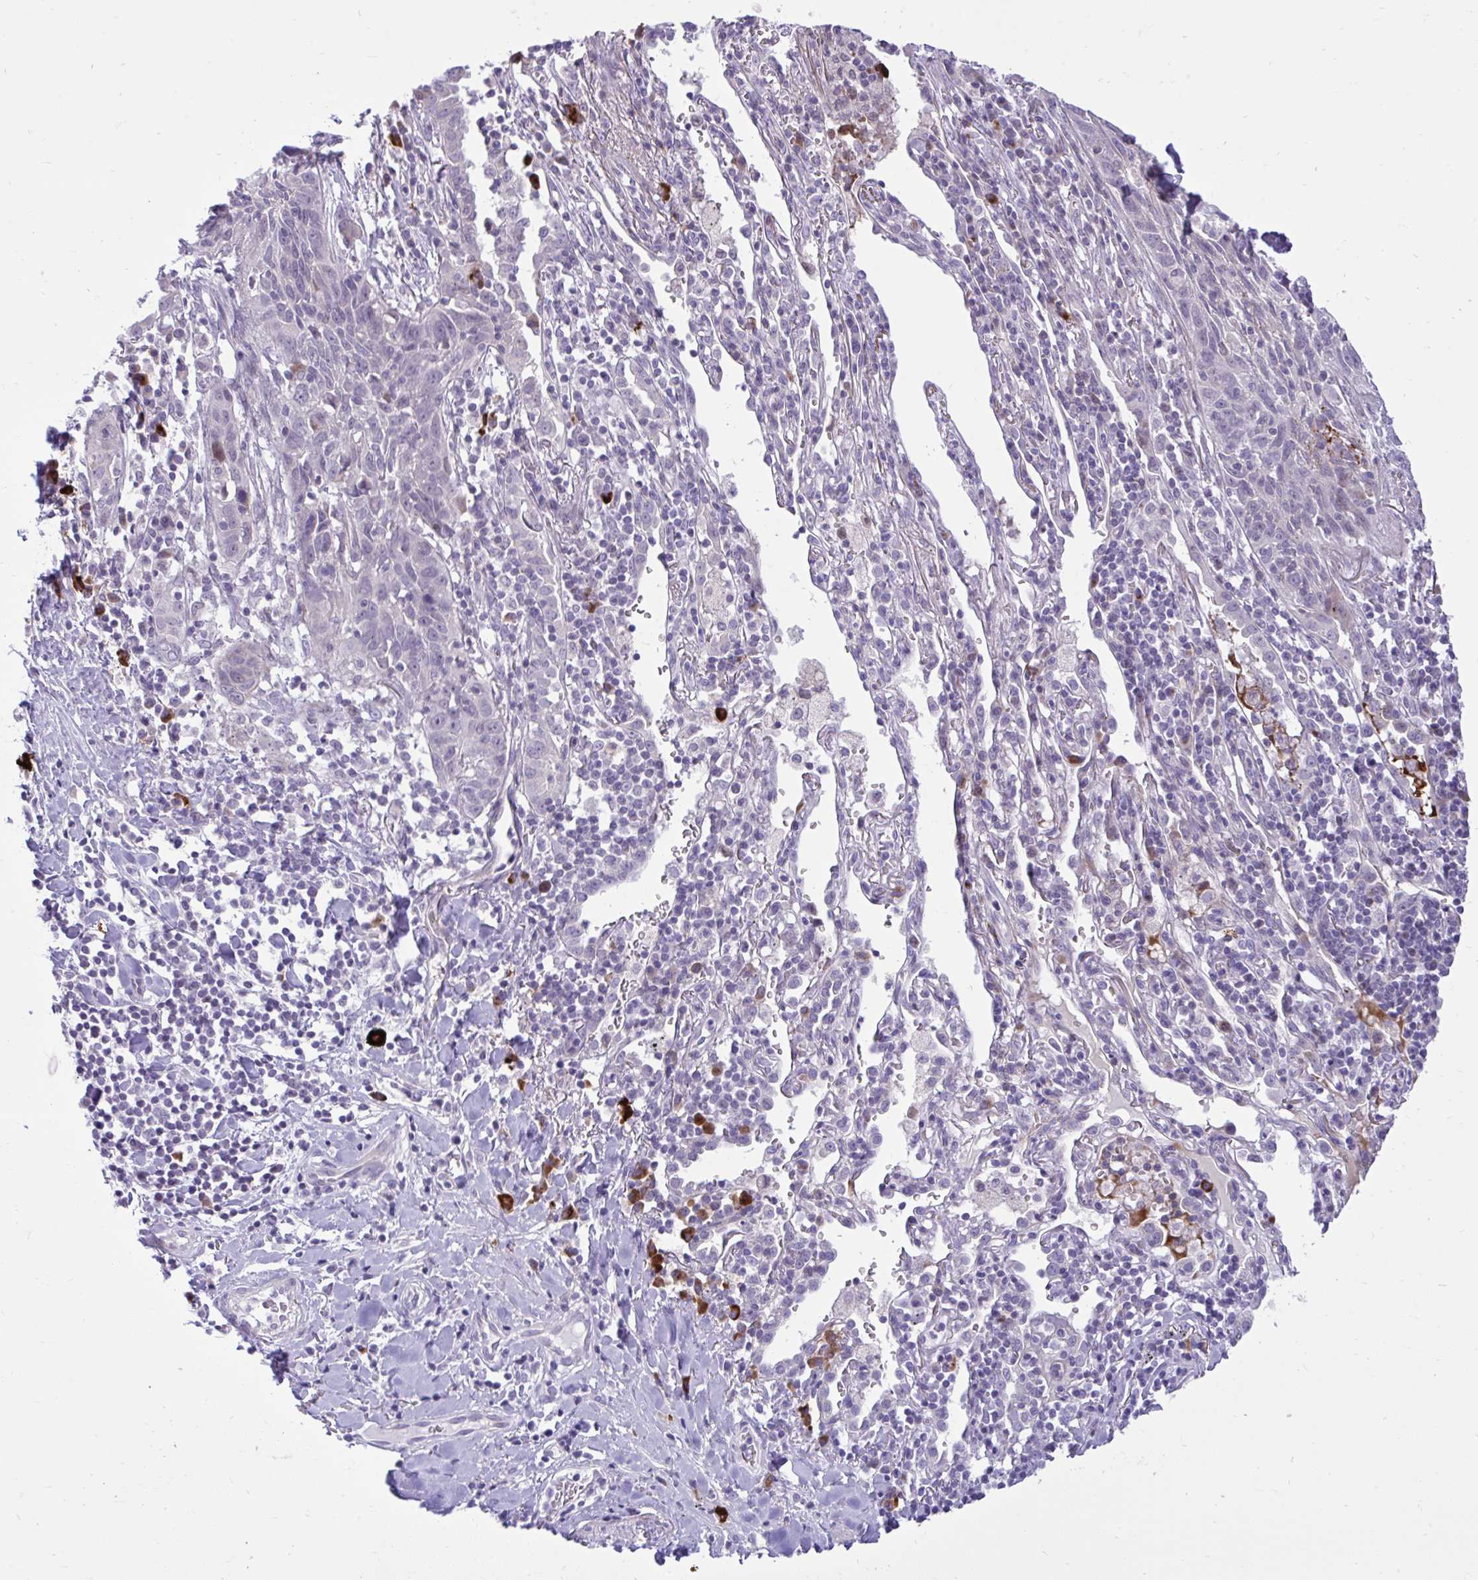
{"staining": {"intensity": "negative", "quantity": "none", "location": "none"}, "tissue": "lung cancer", "cell_type": "Tumor cells", "image_type": "cancer", "snomed": [{"axis": "morphology", "description": "Squamous cell carcinoma, NOS"}, {"axis": "topography", "description": "Lung"}], "caption": "An IHC histopathology image of lung cancer is shown. There is no staining in tumor cells of lung cancer.", "gene": "SPAG1", "patient": {"sex": "female", "age": 66}}